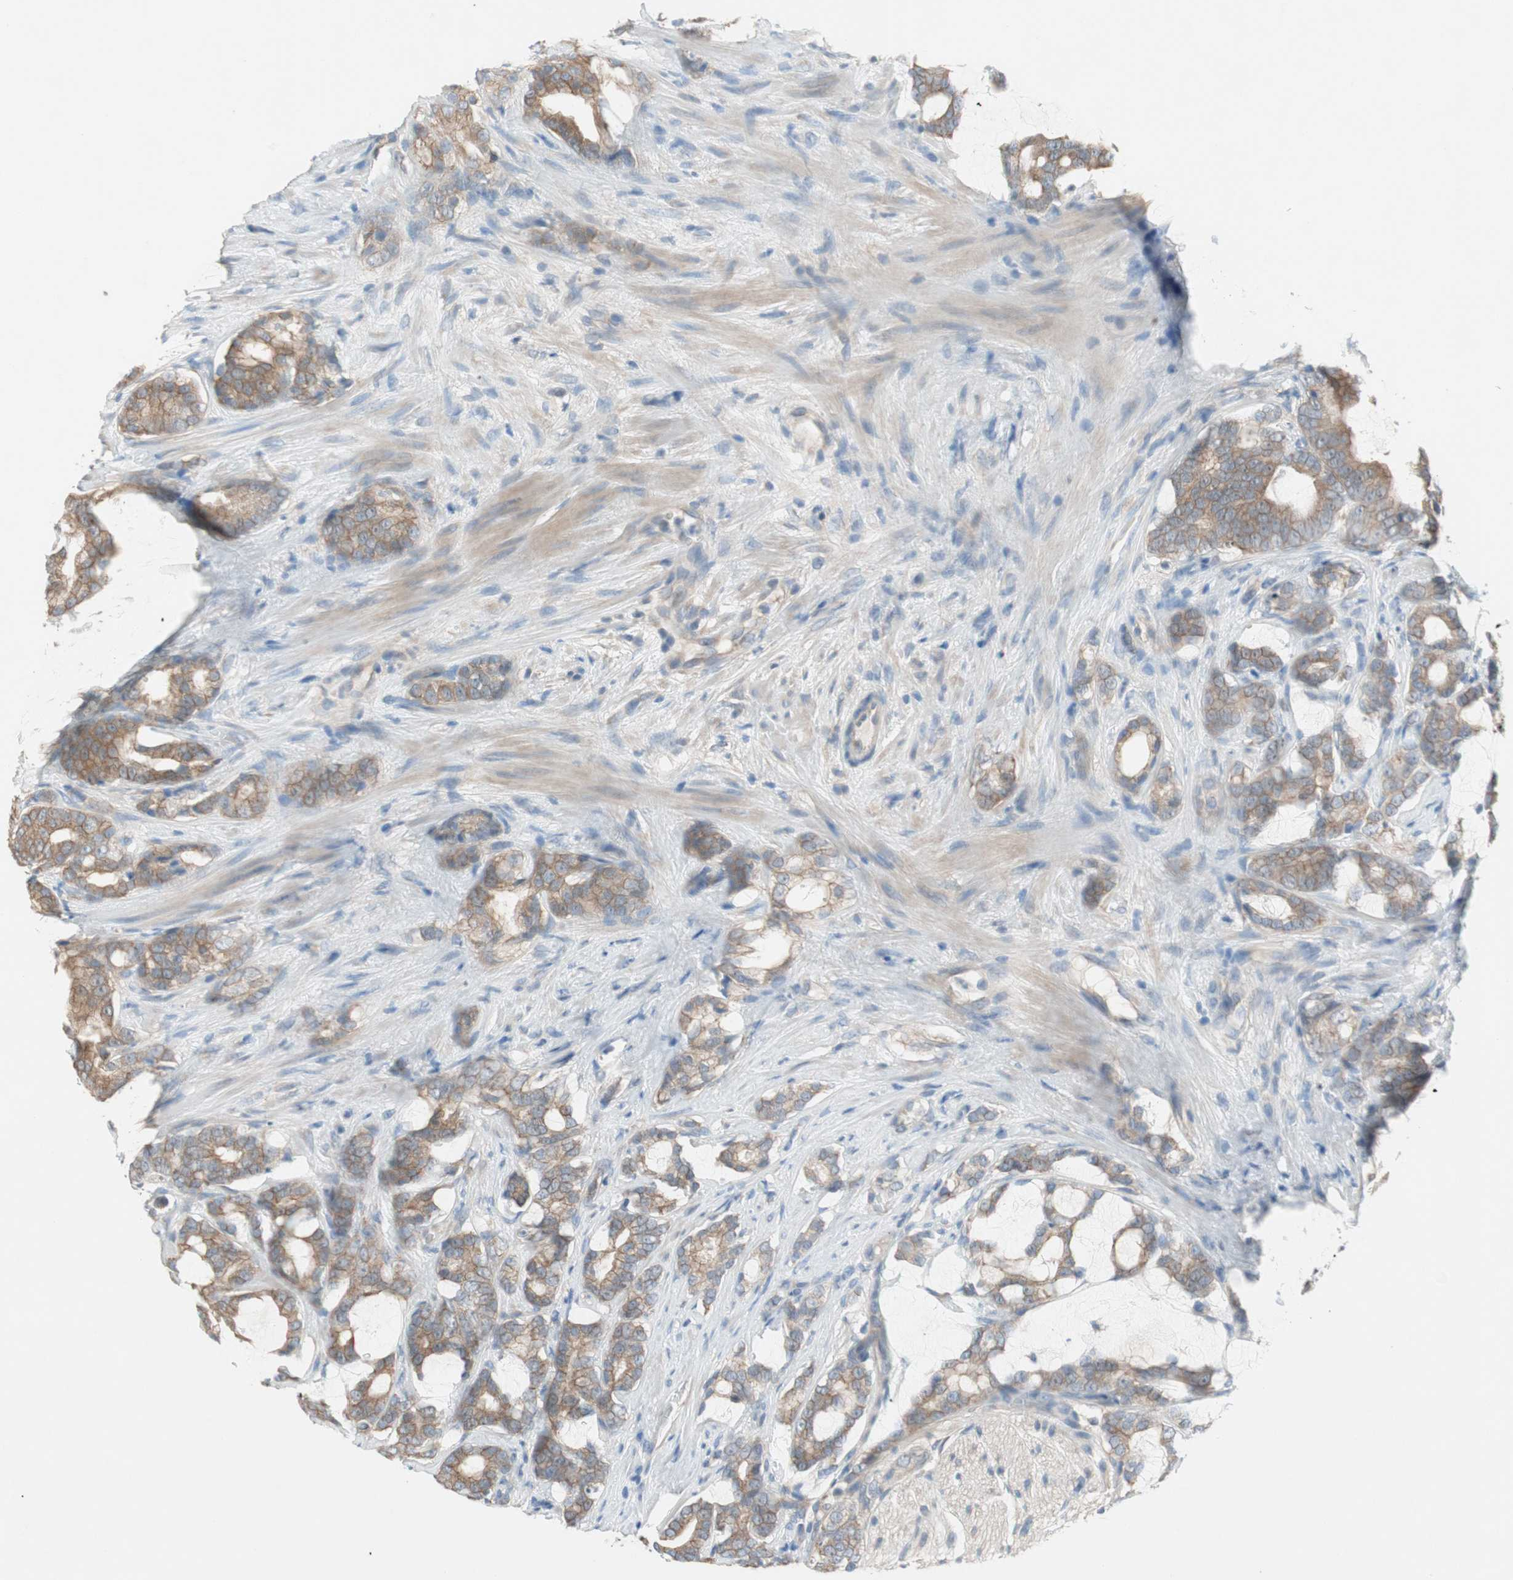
{"staining": {"intensity": "moderate", "quantity": "25%-75%", "location": "cytoplasmic/membranous"}, "tissue": "prostate cancer", "cell_type": "Tumor cells", "image_type": "cancer", "snomed": [{"axis": "morphology", "description": "Adenocarcinoma, Low grade"}, {"axis": "topography", "description": "Prostate"}], "caption": "The histopathology image exhibits immunohistochemical staining of adenocarcinoma (low-grade) (prostate). There is moderate cytoplasmic/membranous staining is appreciated in about 25%-75% of tumor cells. (IHC, brightfield microscopy, high magnification).", "gene": "GLUL", "patient": {"sex": "male", "age": 58}}